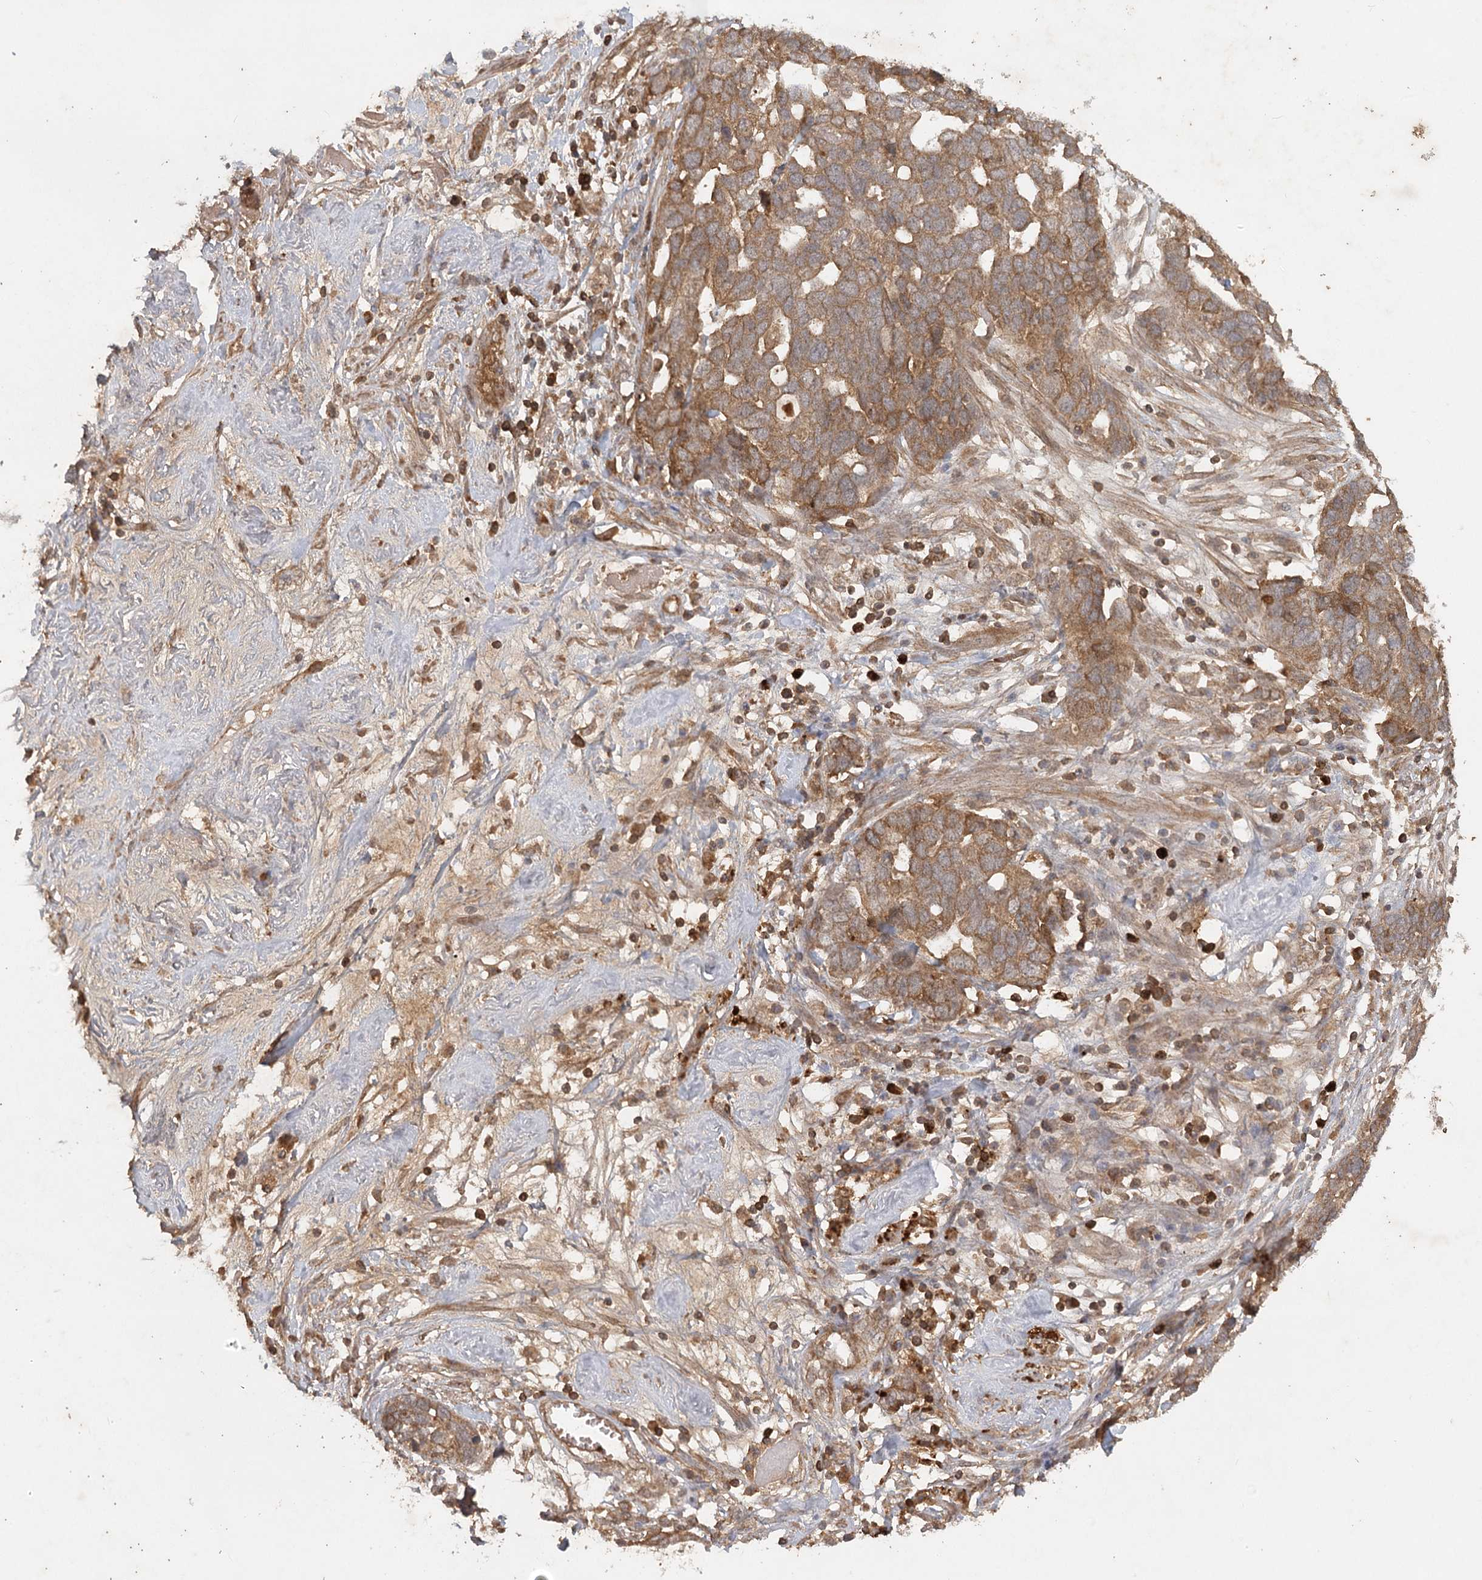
{"staining": {"intensity": "moderate", "quantity": "25%-75%", "location": "cytoplasmic/membranous"}, "tissue": "ovarian cancer", "cell_type": "Tumor cells", "image_type": "cancer", "snomed": [{"axis": "morphology", "description": "Cystadenocarcinoma, serous, NOS"}, {"axis": "topography", "description": "Ovary"}], "caption": "There is medium levels of moderate cytoplasmic/membranous expression in tumor cells of serous cystadenocarcinoma (ovarian), as demonstrated by immunohistochemical staining (brown color).", "gene": "ARL13A", "patient": {"sex": "female", "age": 54}}